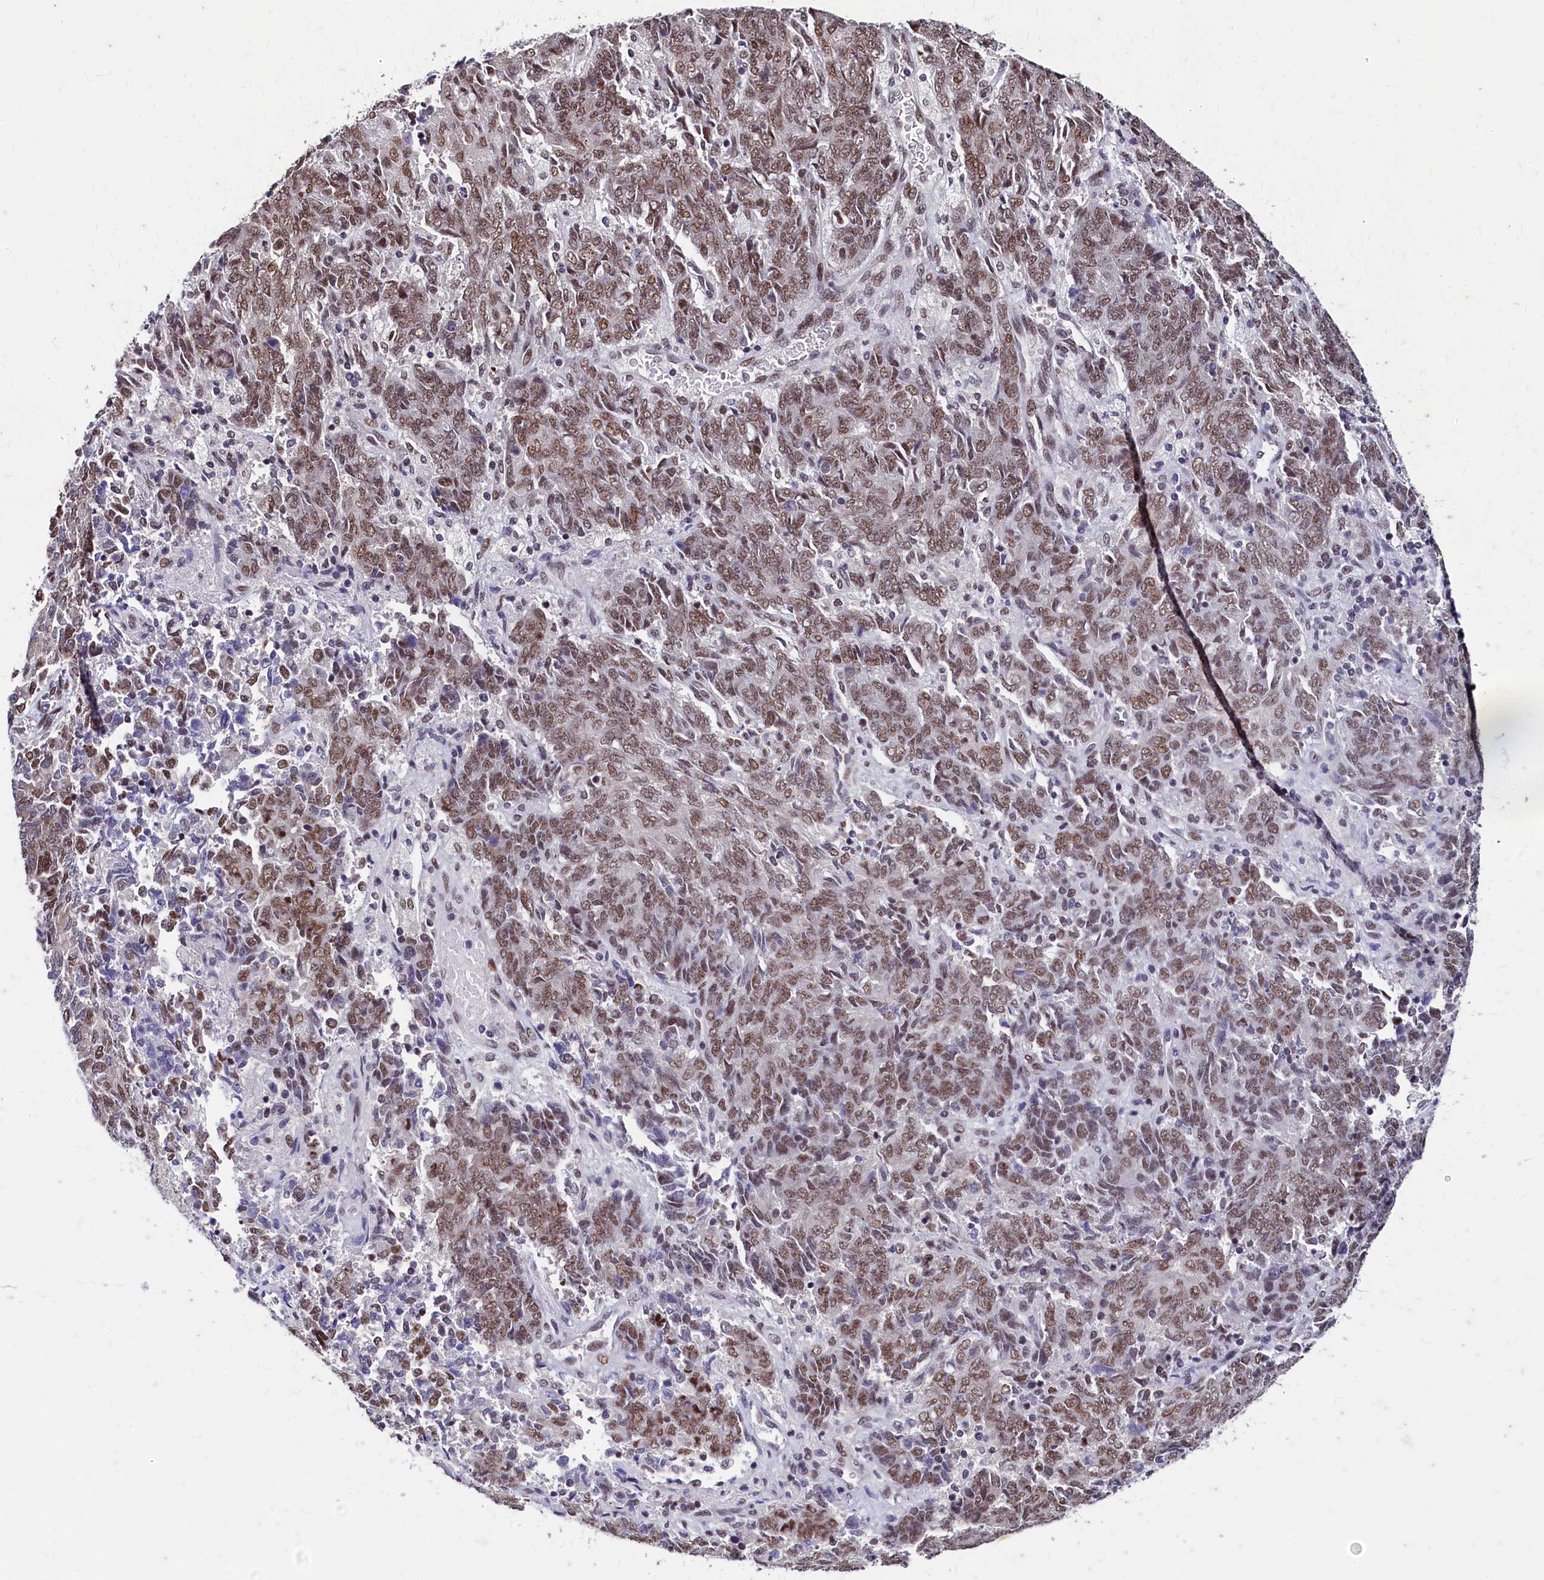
{"staining": {"intensity": "moderate", "quantity": ">75%", "location": "nuclear"}, "tissue": "endometrial cancer", "cell_type": "Tumor cells", "image_type": "cancer", "snomed": [{"axis": "morphology", "description": "Adenocarcinoma, NOS"}, {"axis": "topography", "description": "Endometrium"}], "caption": "IHC (DAB (3,3'-diaminobenzidine)) staining of endometrial cancer displays moderate nuclear protein expression in approximately >75% of tumor cells. Using DAB (3,3'-diaminobenzidine) (brown) and hematoxylin (blue) stains, captured at high magnification using brightfield microscopy.", "gene": "CPSF7", "patient": {"sex": "female", "age": 80}}